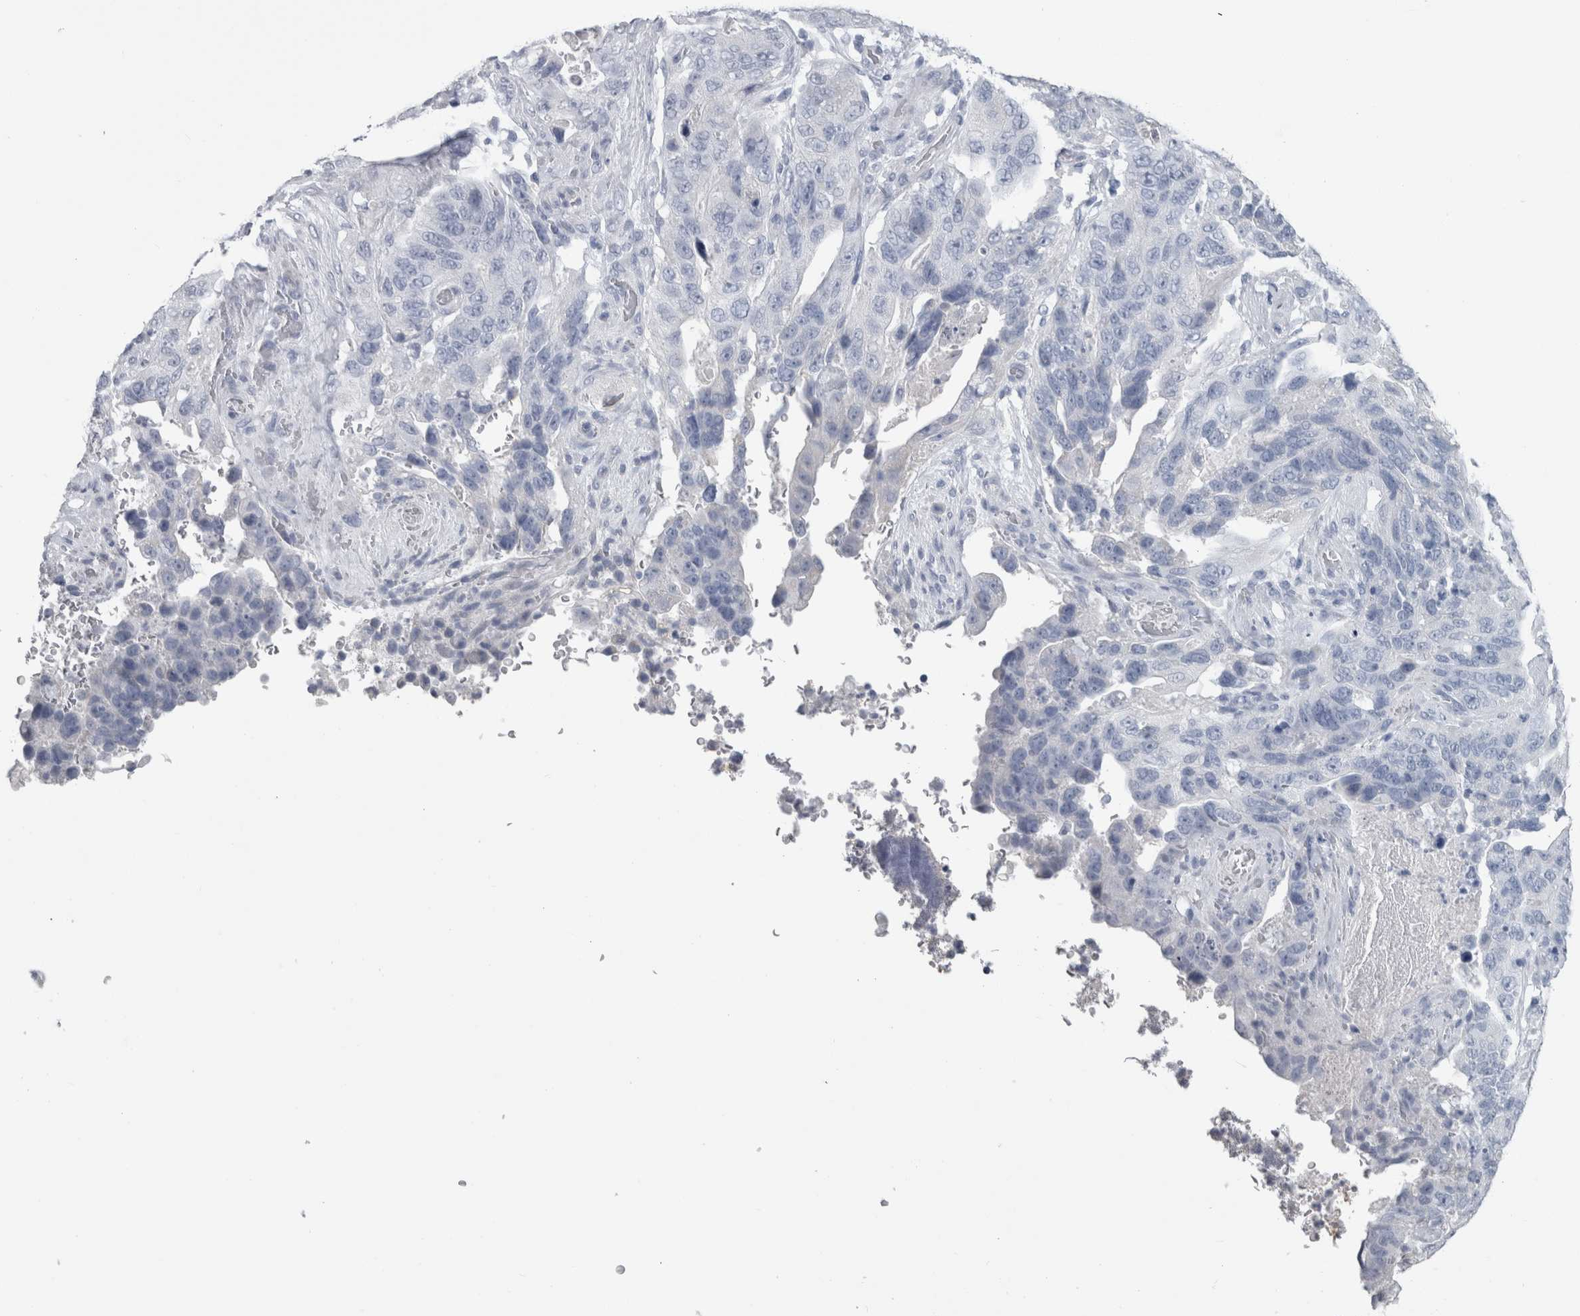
{"staining": {"intensity": "negative", "quantity": "none", "location": "none"}, "tissue": "stomach cancer", "cell_type": "Tumor cells", "image_type": "cancer", "snomed": [{"axis": "morphology", "description": "Adenocarcinoma, NOS"}, {"axis": "topography", "description": "Stomach"}], "caption": "Immunohistochemistry (IHC) of stomach adenocarcinoma exhibits no positivity in tumor cells. Nuclei are stained in blue.", "gene": "MSMB", "patient": {"sex": "female", "age": 89}}